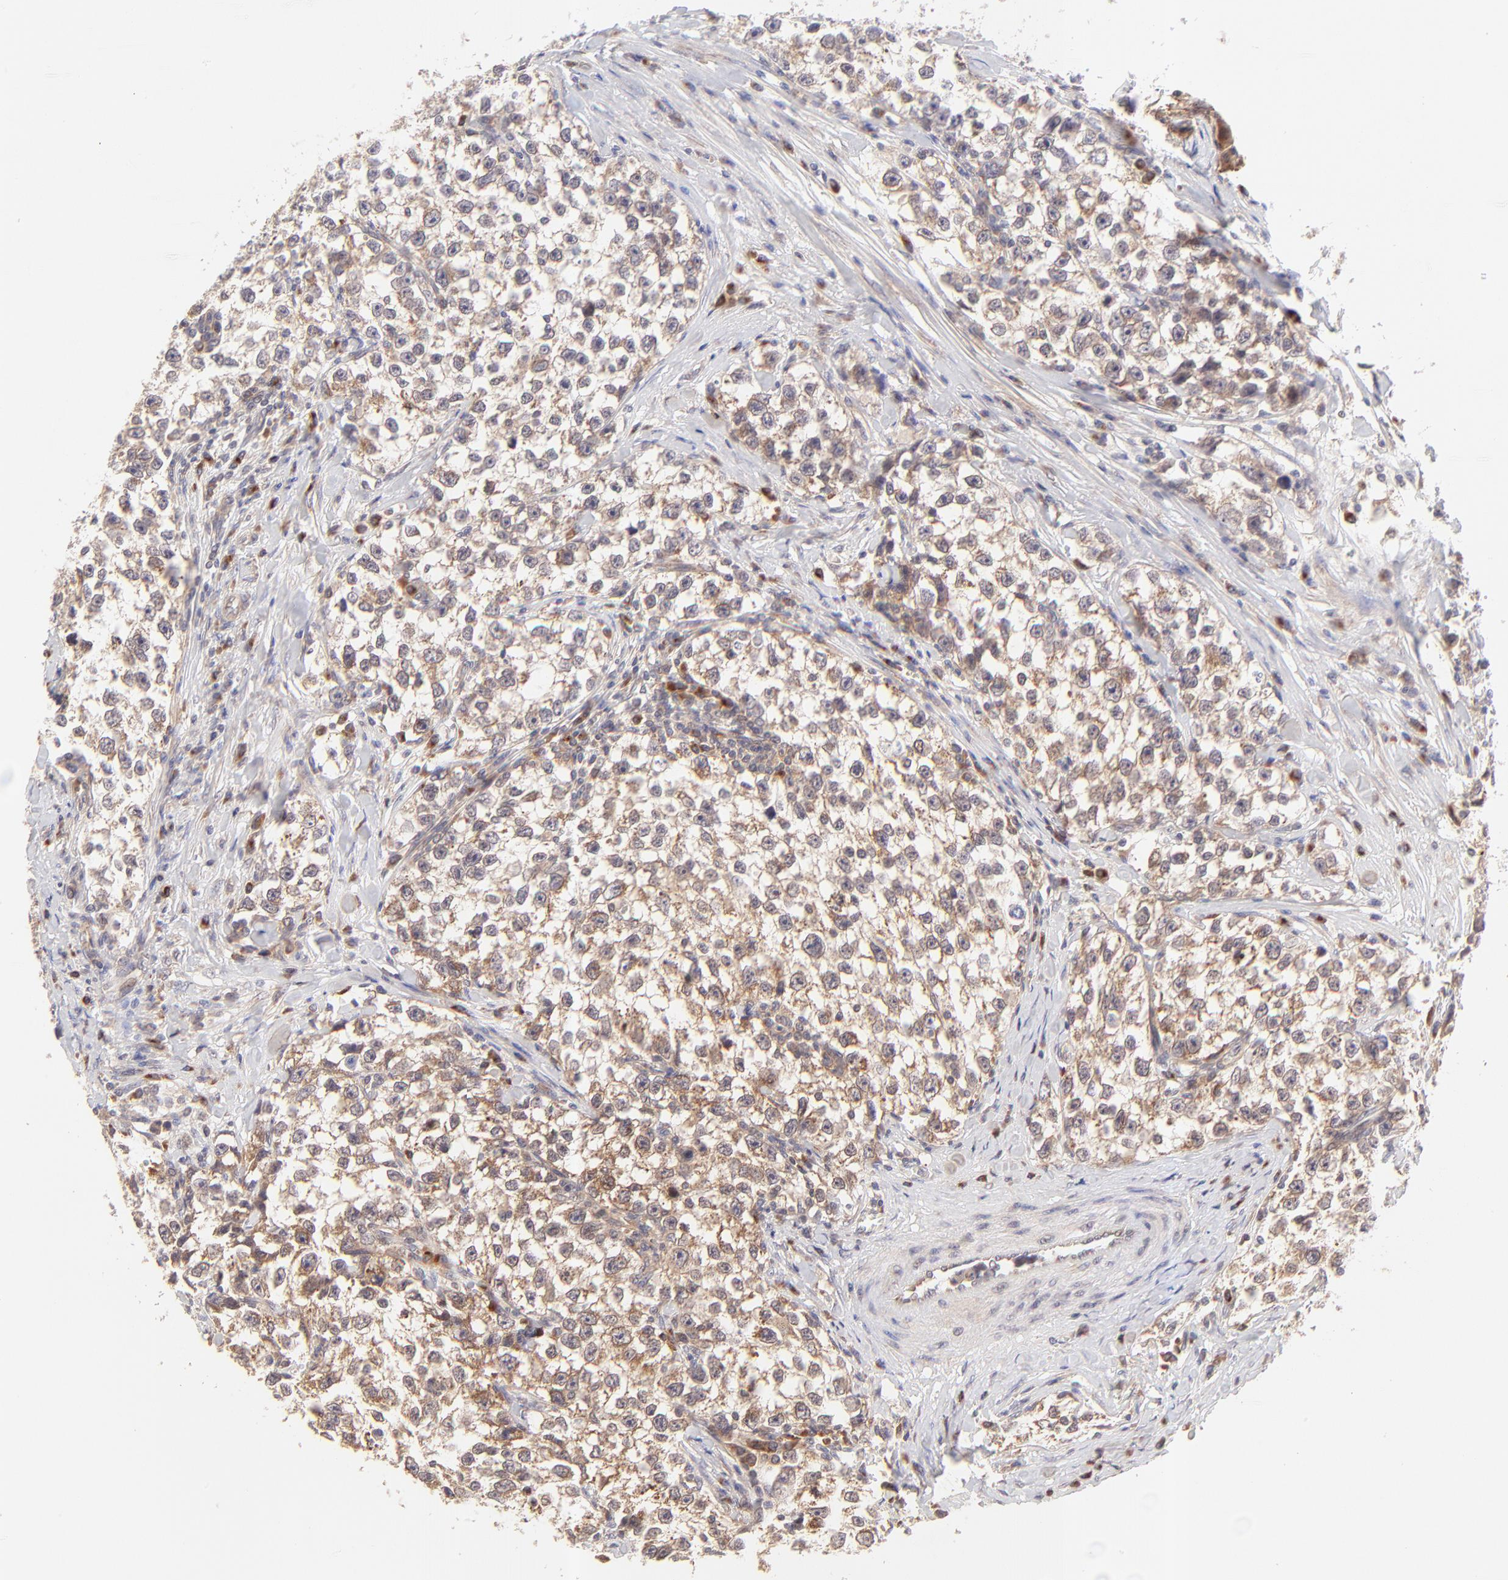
{"staining": {"intensity": "moderate", "quantity": ">75%", "location": "cytoplasmic/membranous"}, "tissue": "testis cancer", "cell_type": "Tumor cells", "image_type": "cancer", "snomed": [{"axis": "morphology", "description": "Seminoma, NOS"}, {"axis": "morphology", "description": "Carcinoma, Embryonal, NOS"}, {"axis": "topography", "description": "Testis"}], "caption": "About >75% of tumor cells in human testis cancer (embryonal carcinoma) show moderate cytoplasmic/membranous protein staining as visualized by brown immunohistochemical staining.", "gene": "TNRC6B", "patient": {"sex": "male", "age": 30}}